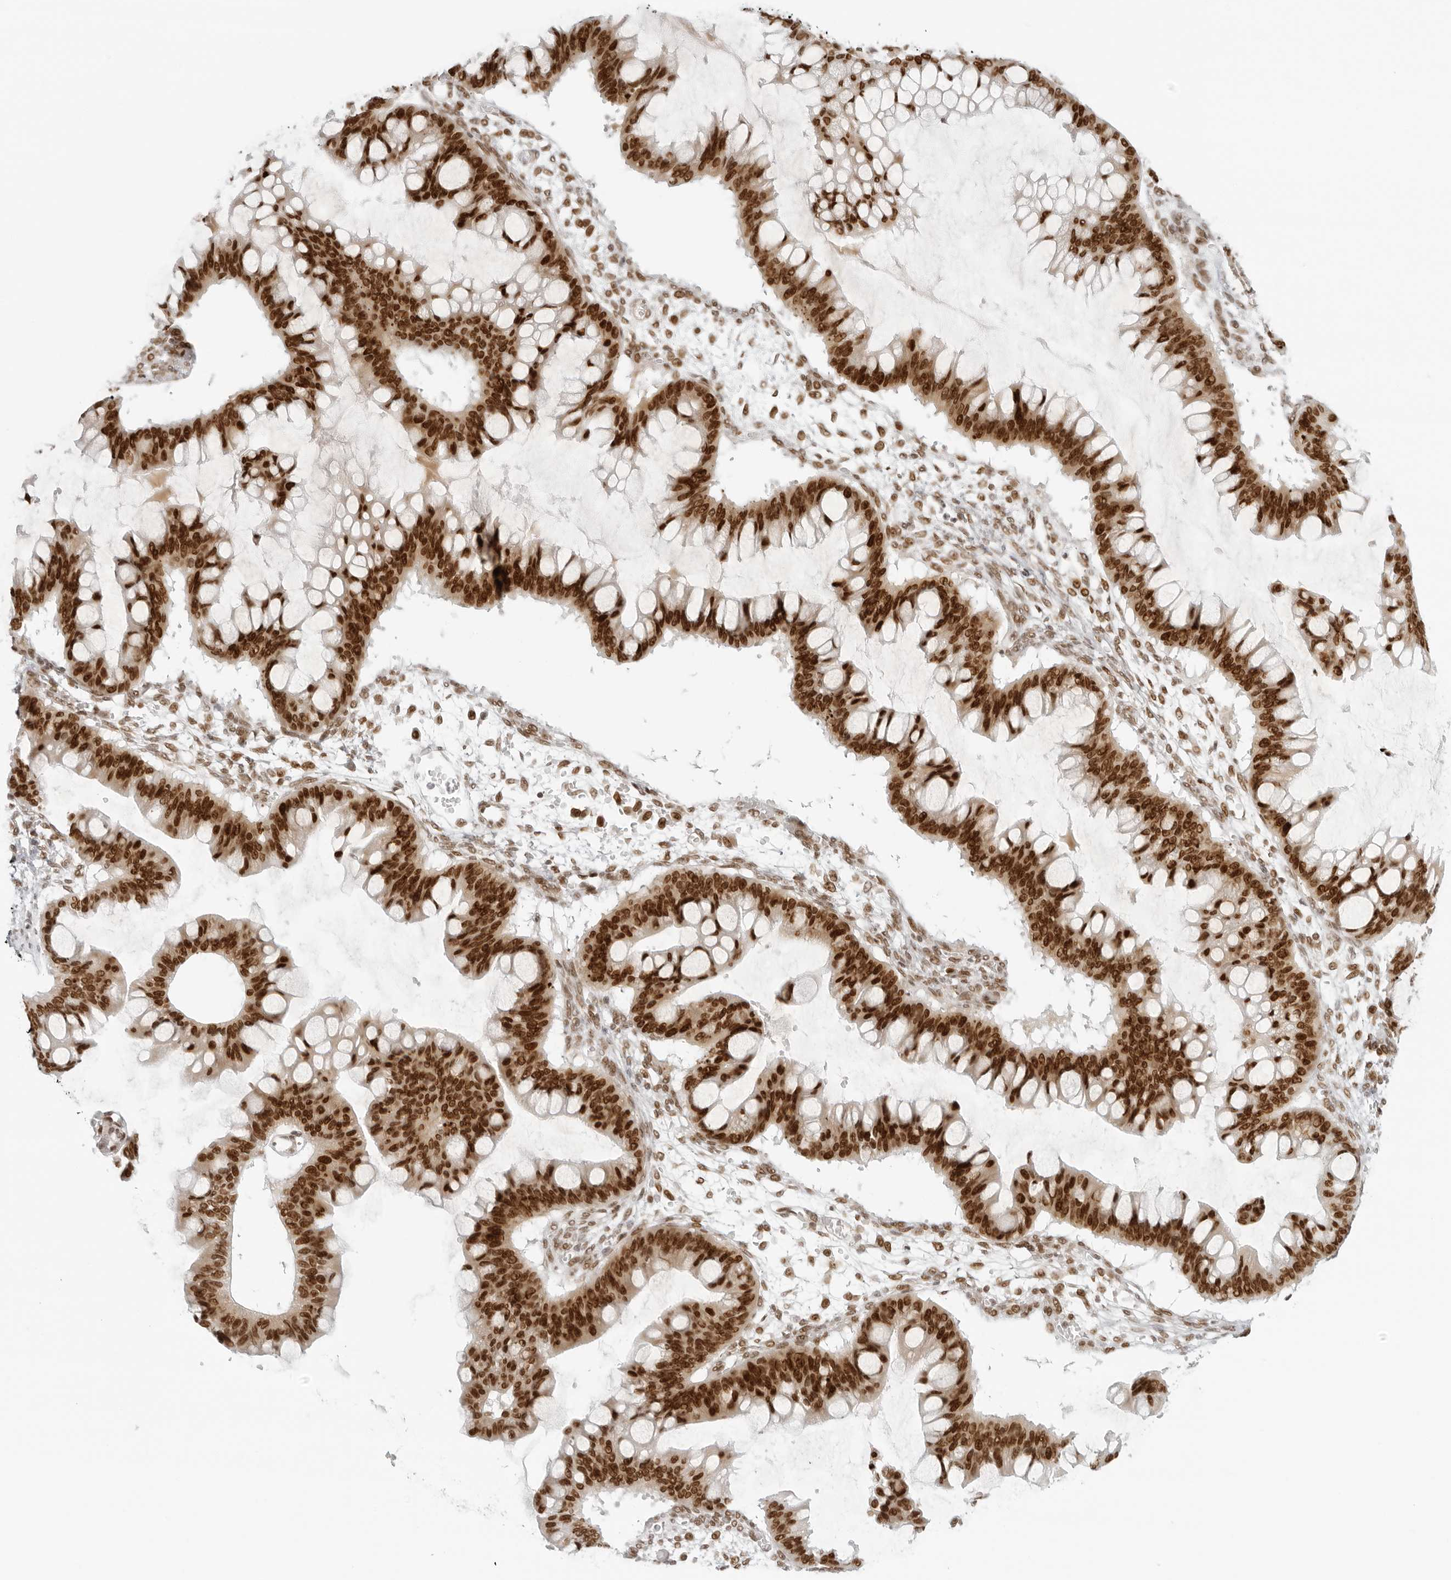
{"staining": {"intensity": "strong", "quantity": ">75%", "location": "nuclear"}, "tissue": "ovarian cancer", "cell_type": "Tumor cells", "image_type": "cancer", "snomed": [{"axis": "morphology", "description": "Cystadenocarcinoma, mucinous, NOS"}, {"axis": "topography", "description": "Ovary"}], "caption": "The immunohistochemical stain shows strong nuclear positivity in tumor cells of ovarian mucinous cystadenocarcinoma tissue. (DAB (3,3'-diaminobenzidine) IHC with brightfield microscopy, high magnification).", "gene": "RCC1", "patient": {"sex": "female", "age": 73}}